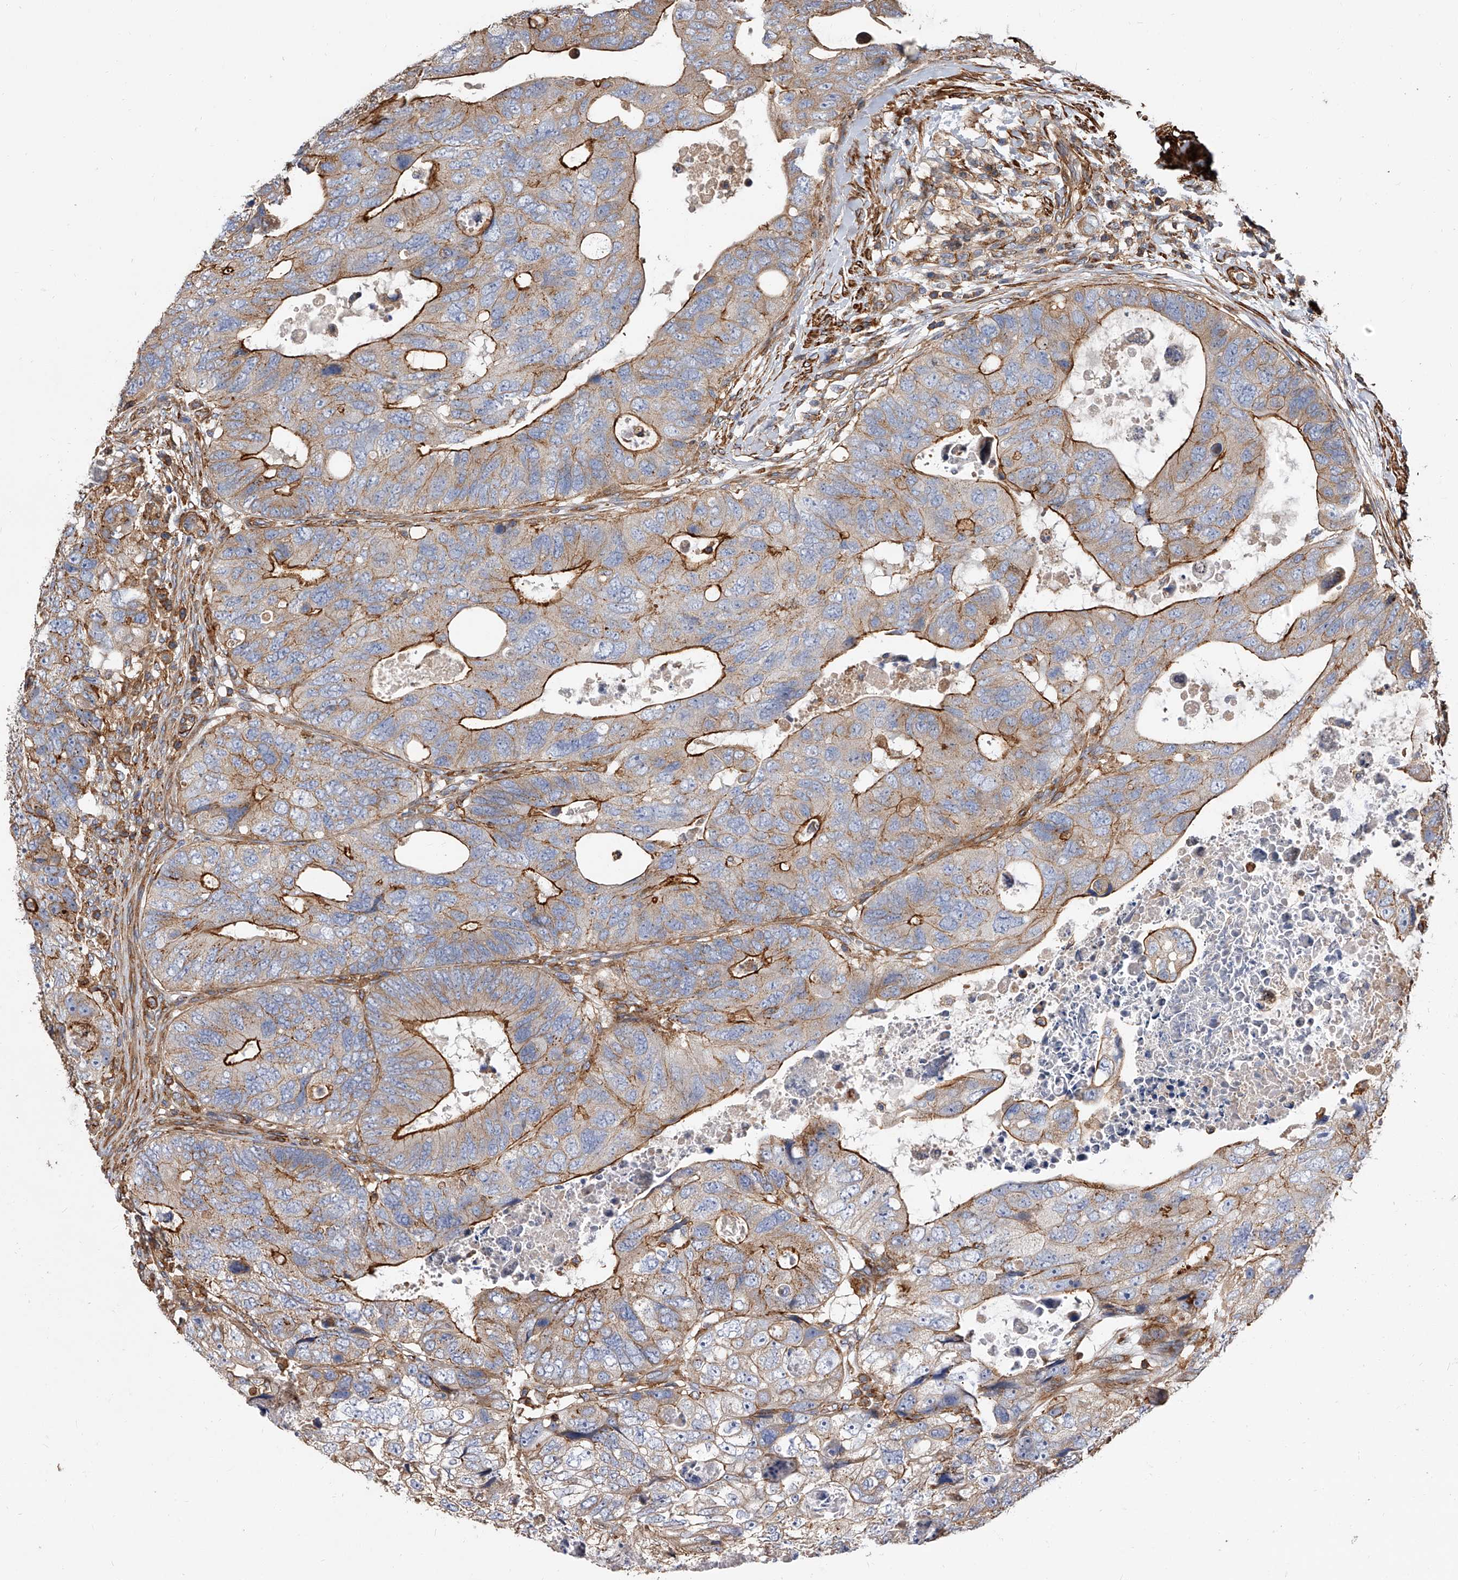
{"staining": {"intensity": "strong", "quantity": "25%-75%", "location": "cytoplasmic/membranous"}, "tissue": "colorectal cancer", "cell_type": "Tumor cells", "image_type": "cancer", "snomed": [{"axis": "morphology", "description": "Adenocarcinoma, NOS"}, {"axis": "topography", "description": "Rectum"}], "caption": "Brown immunohistochemical staining in colorectal cancer demonstrates strong cytoplasmic/membranous positivity in about 25%-75% of tumor cells.", "gene": "PISD", "patient": {"sex": "male", "age": 59}}